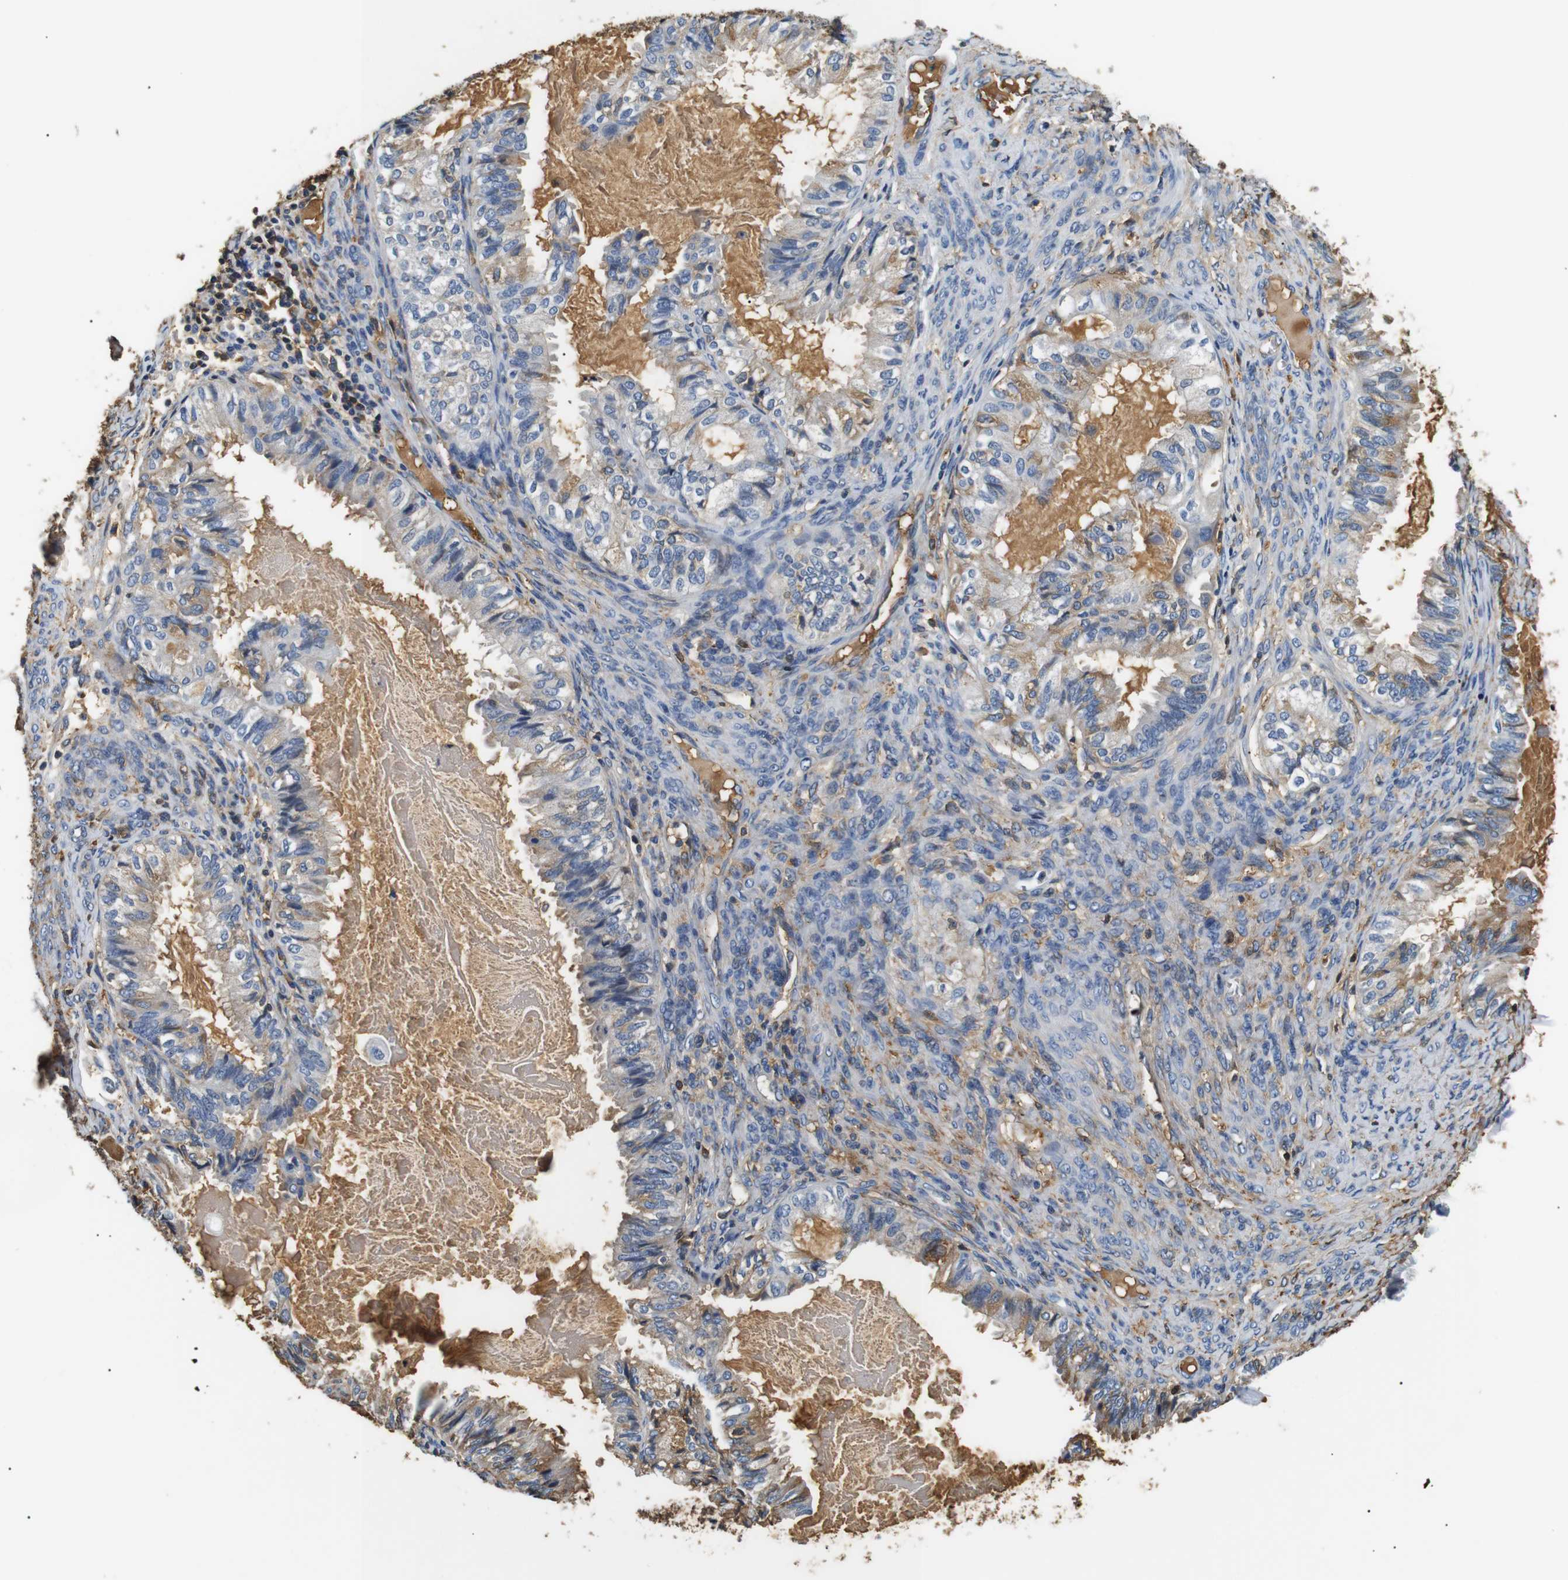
{"staining": {"intensity": "weak", "quantity": "<25%", "location": "cytoplasmic/membranous"}, "tissue": "cervical cancer", "cell_type": "Tumor cells", "image_type": "cancer", "snomed": [{"axis": "morphology", "description": "Normal tissue, NOS"}, {"axis": "morphology", "description": "Adenocarcinoma, NOS"}, {"axis": "topography", "description": "Cervix"}, {"axis": "topography", "description": "Endometrium"}], "caption": "Human cervical cancer stained for a protein using immunohistochemistry (IHC) exhibits no staining in tumor cells.", "gene": "LHCGR", "patient": {"sex": "female", "age": 86}}